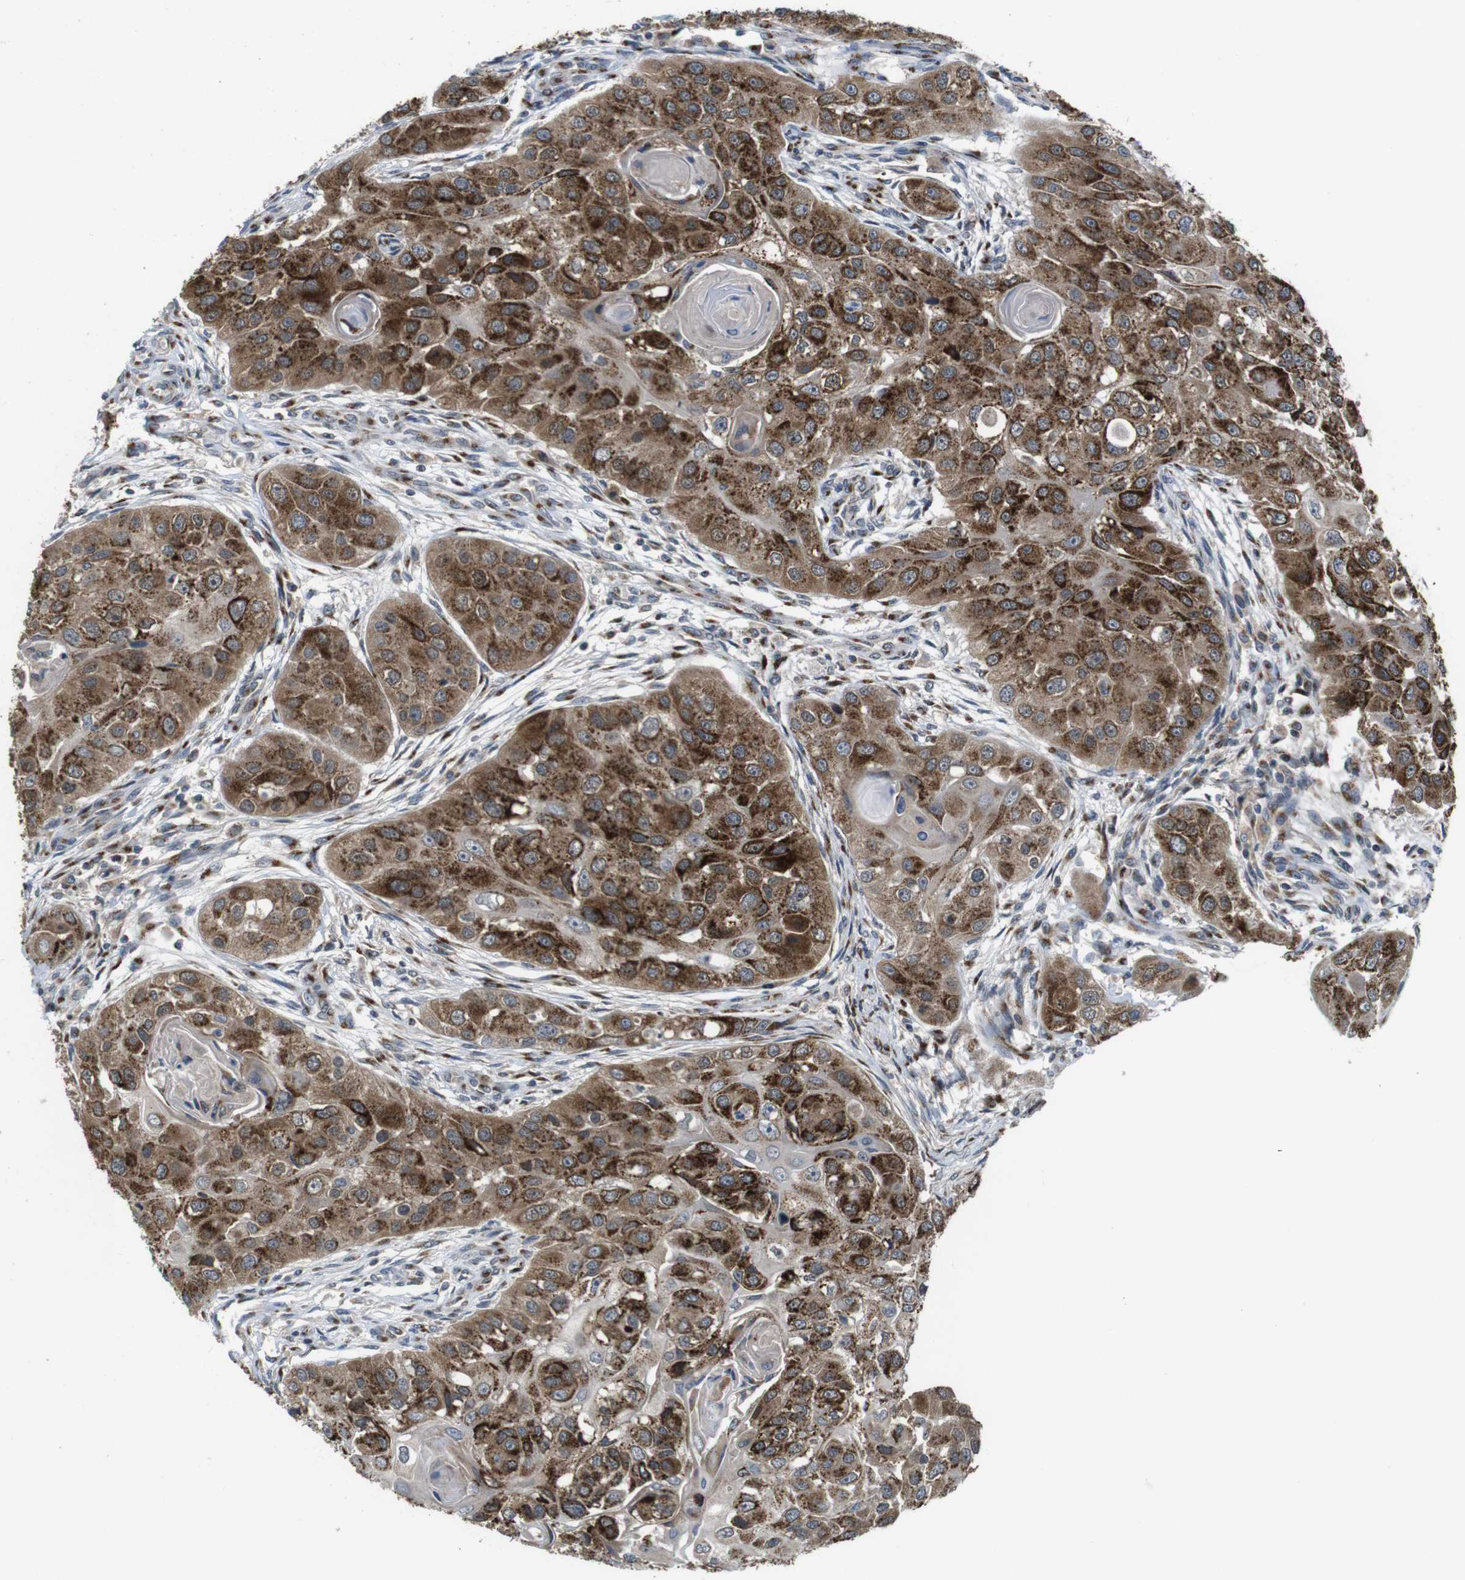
{"staining": {"intensity": "strong", "quantity": ">75%", "location": "cytoplasmic/membranous"}, "tissue": "head and neck cancer", "cell_type": "Tumor cells", "image_type": "cancer", "snomed": [{"axis": "morphology", "description": "Normal tissue, NOS"}, {"axis": "morphology", "description": "Squamous cell carcinoma, NOS"}, {"axis": "topography", "description": "Skeletal muscle"}, {"axis": "topography", "description": "Head-Neck"}], "caption": "Brown immunohistochemical staining in head and neck cancer reveals strong cytoplasmic/membranous expression in about >75% of tumor cells.", "gene": "ZFPL1", "patient": {"sex": "male", "age": 51}}